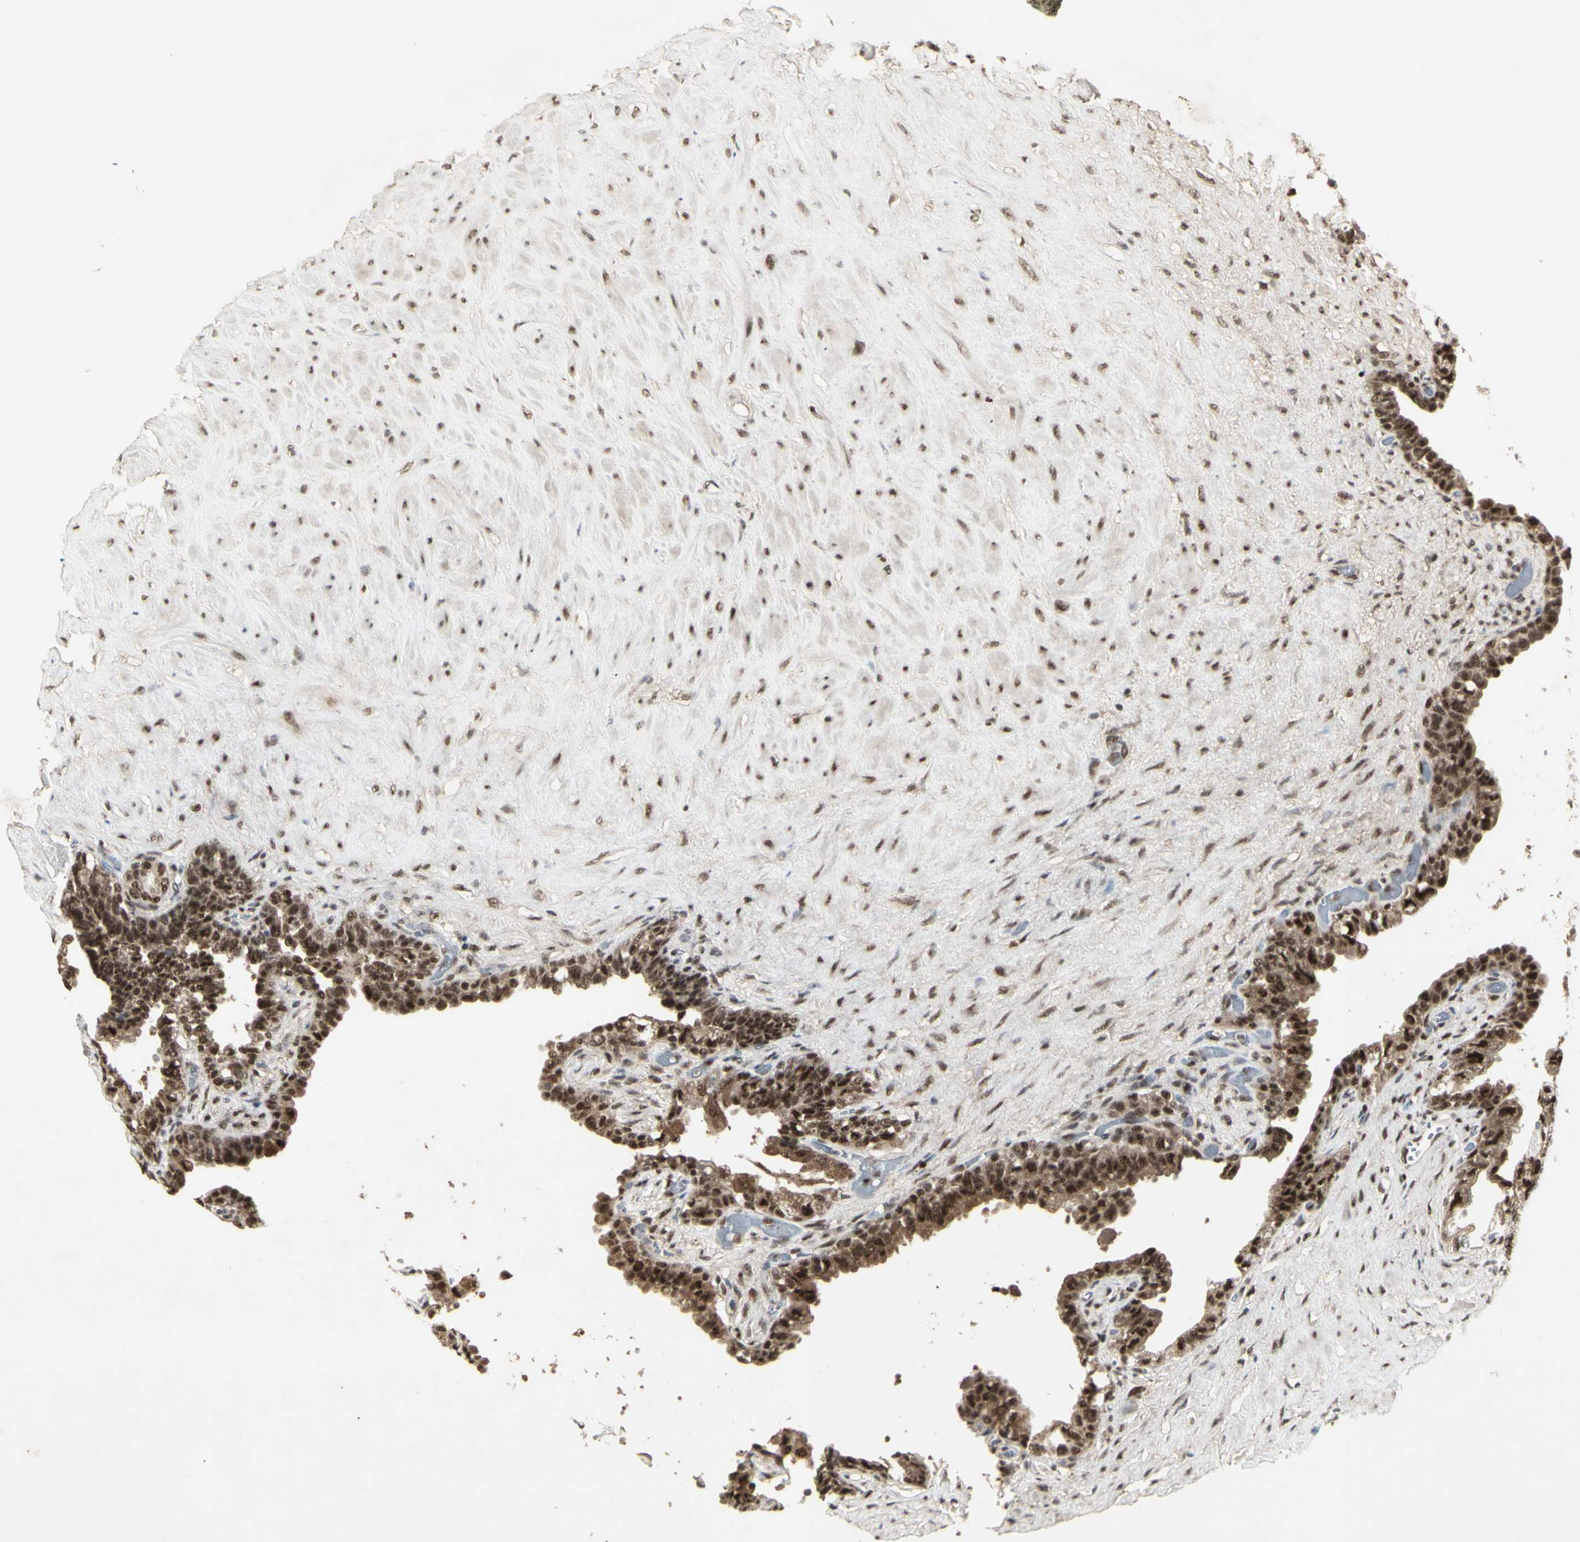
{"staining": {"intensity": "strong", "quantity": ">75%", "location": "nuclear"}, "tissue": "seminal vesicle", "cell_type": "Glandular cells", "image_type": "normal", "snomed": [{"axis": "morphology", "description": "Normal tissue, NOS"}, {"axis": "topography", "description": "Seminal veicle"}], "caption": "An immunohistochemistry (IHC) photomicrograph of benign tissue is shown. Protein staining in brown shows strong nuclear positivity in seminal vesicle within glandular cells.", "gene": "CCNT1", "patient": {"sex": "male", "age": 63}}